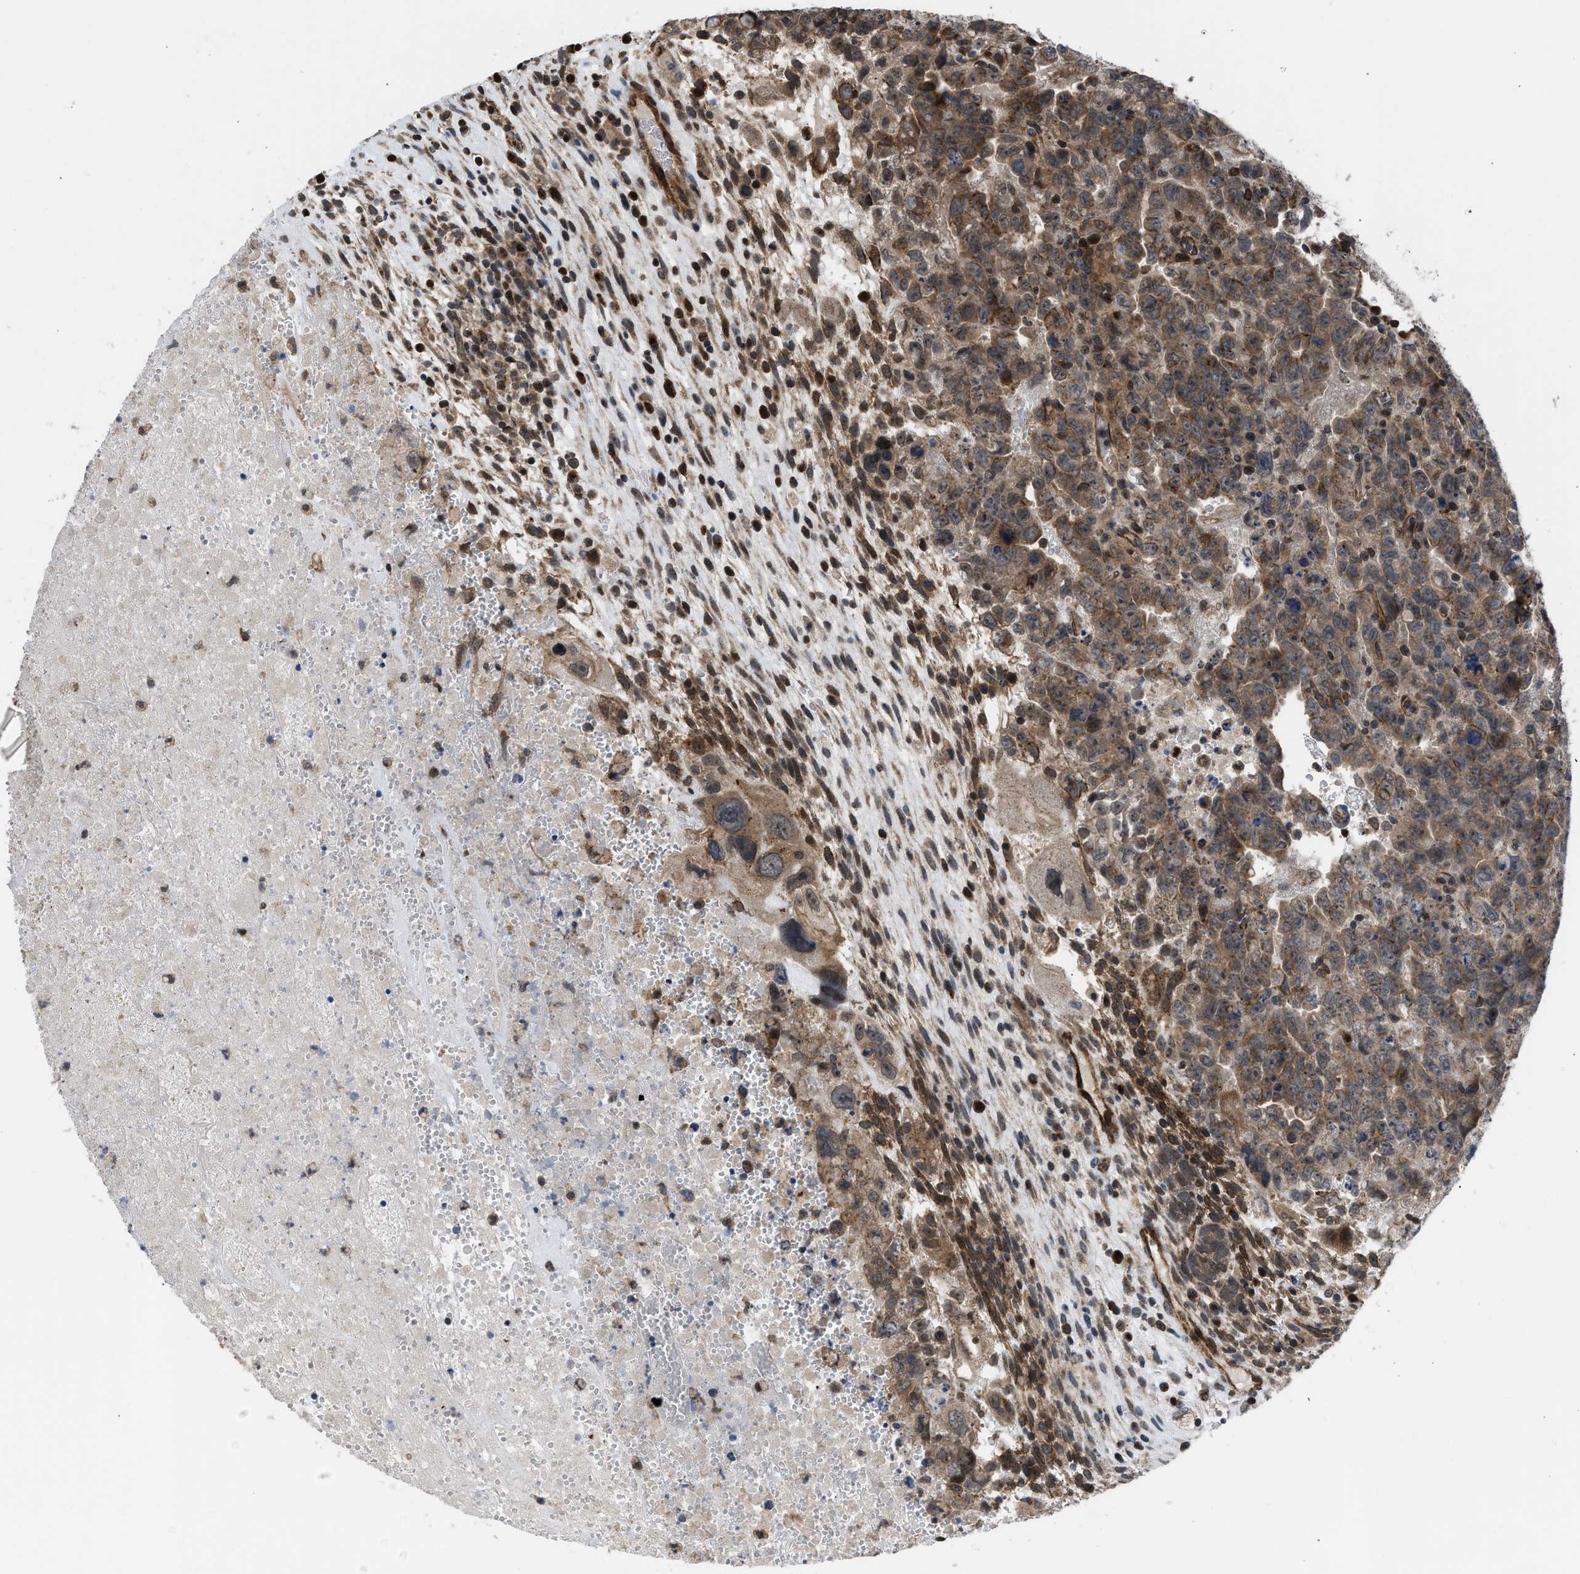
{"staining": {"intensity": "moderate", "quantity": ">75%", "location": "cytoplasmic/membranous"}, "tissue": "testis cancer", "cell_type": "Tumor cells", "image_type": "cancer", "snomed": [{"axis": "morphology", "description": "Carcinoma, Embryonal, NOS"}, {"axis": "topography", "description": "Testis"}], "caption": "Immunohistochemistry image of human testis embryonal carcinoma stained for a protein (brown), which exhibits medium levels of moderate cytoplasmic/membranous staining in approximately >75% of tumor cells.", "gene": "GPATCH2L", "patient": {"sex": "male", "age": 28}}